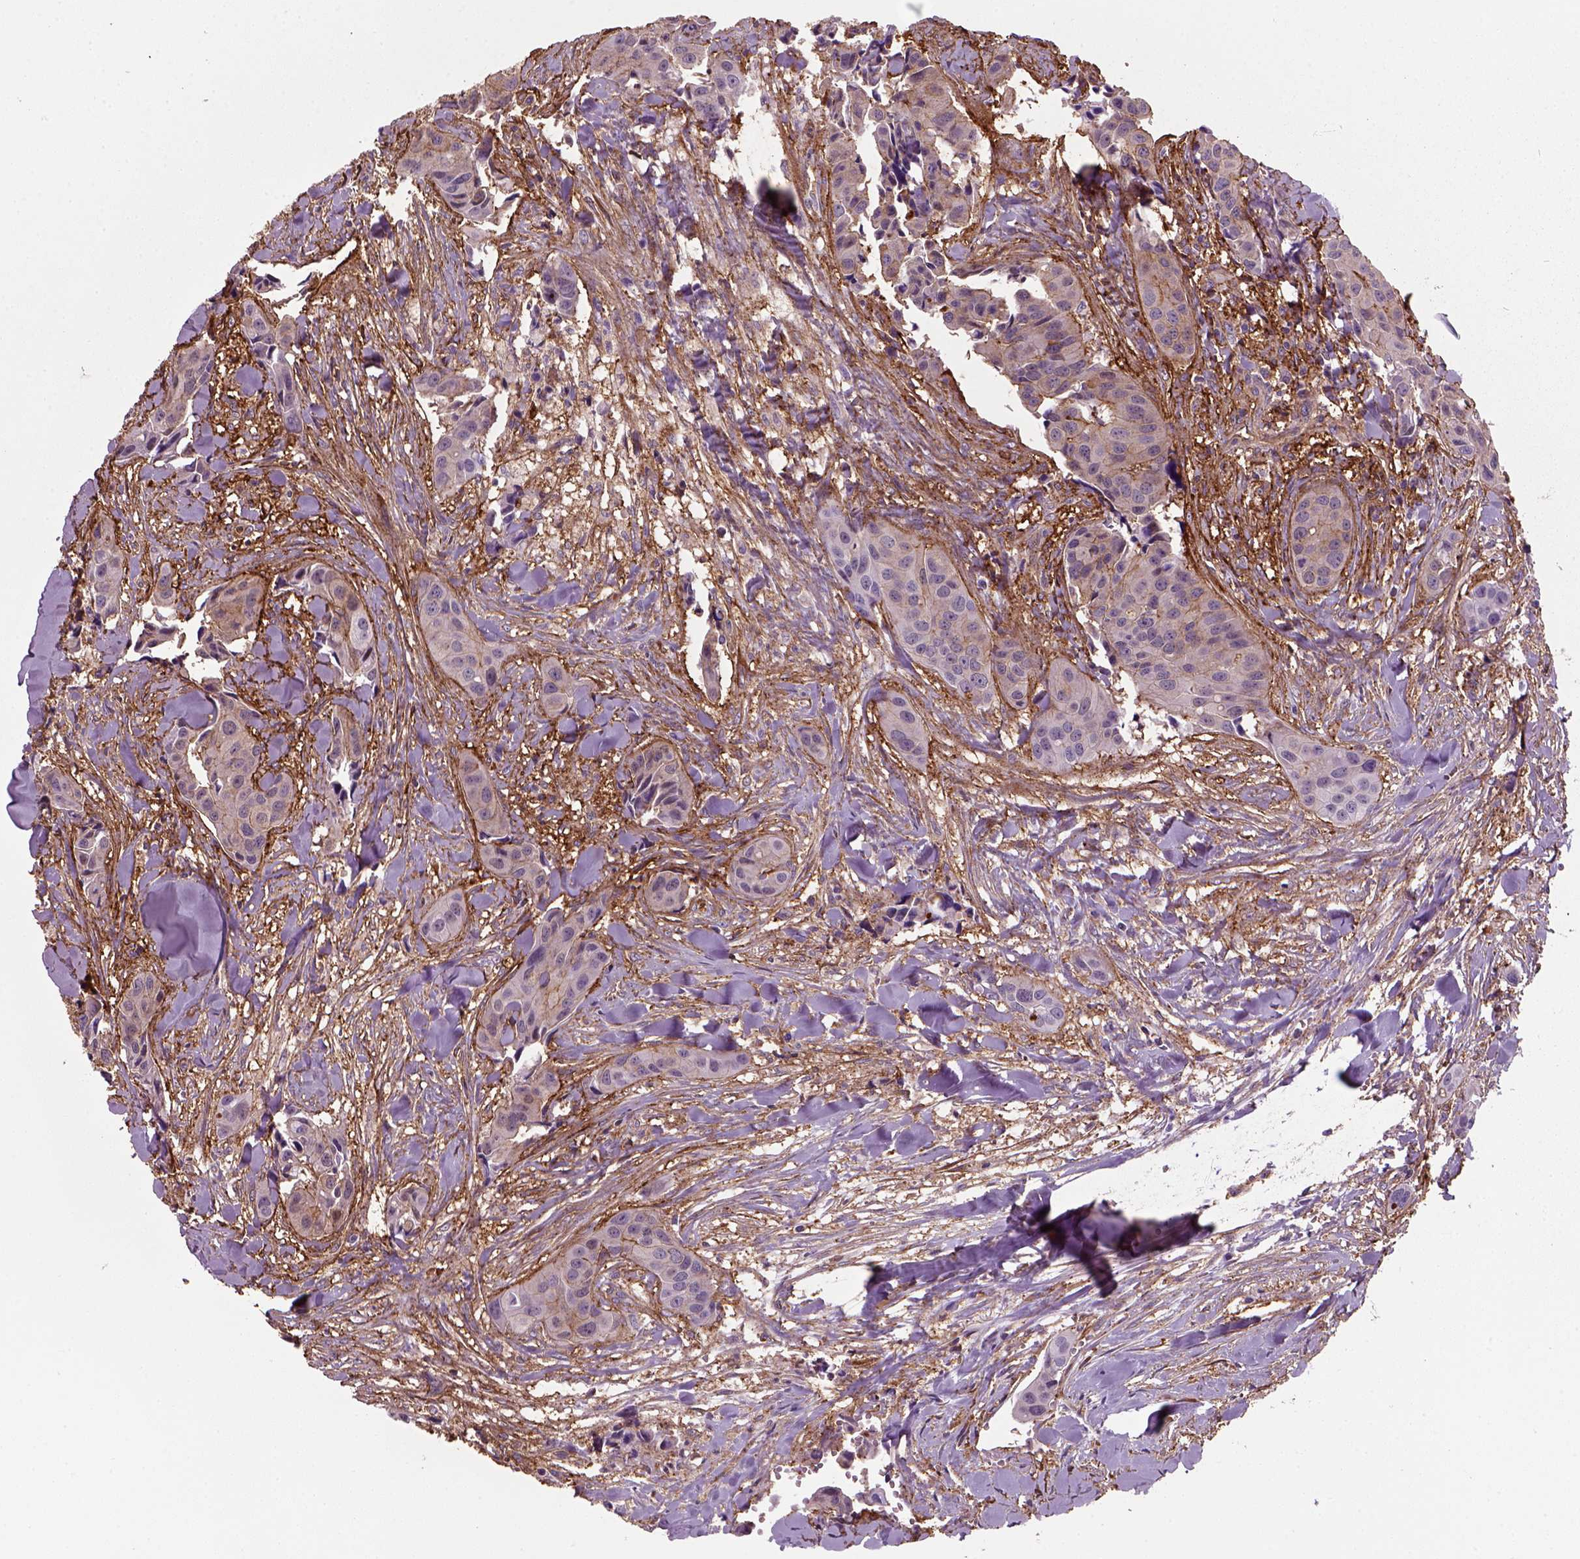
{"staining": {"intensity": "weak", "quantity": "25%-75%", "location": "cytoplasmic/membranous"}, "tissue": "head and neck cancer", "cell_type": "Tumor cells", "image_type": "cancer", "snomed": [{"axis": "morphology", "description": "Adenocarcinoma, NOS"}, {"axis": "topography", "description": "Head-Neck"}], "caption": "Head and neck cancer tissue displays weak cytoplasmic/membranous positivity in approximately 25%-75% of tumor cells (DAB IHC with brightfield microscopy, high magnification).", "gene": "MARCKS", "patient": {"sex": "male", "age": 76}}